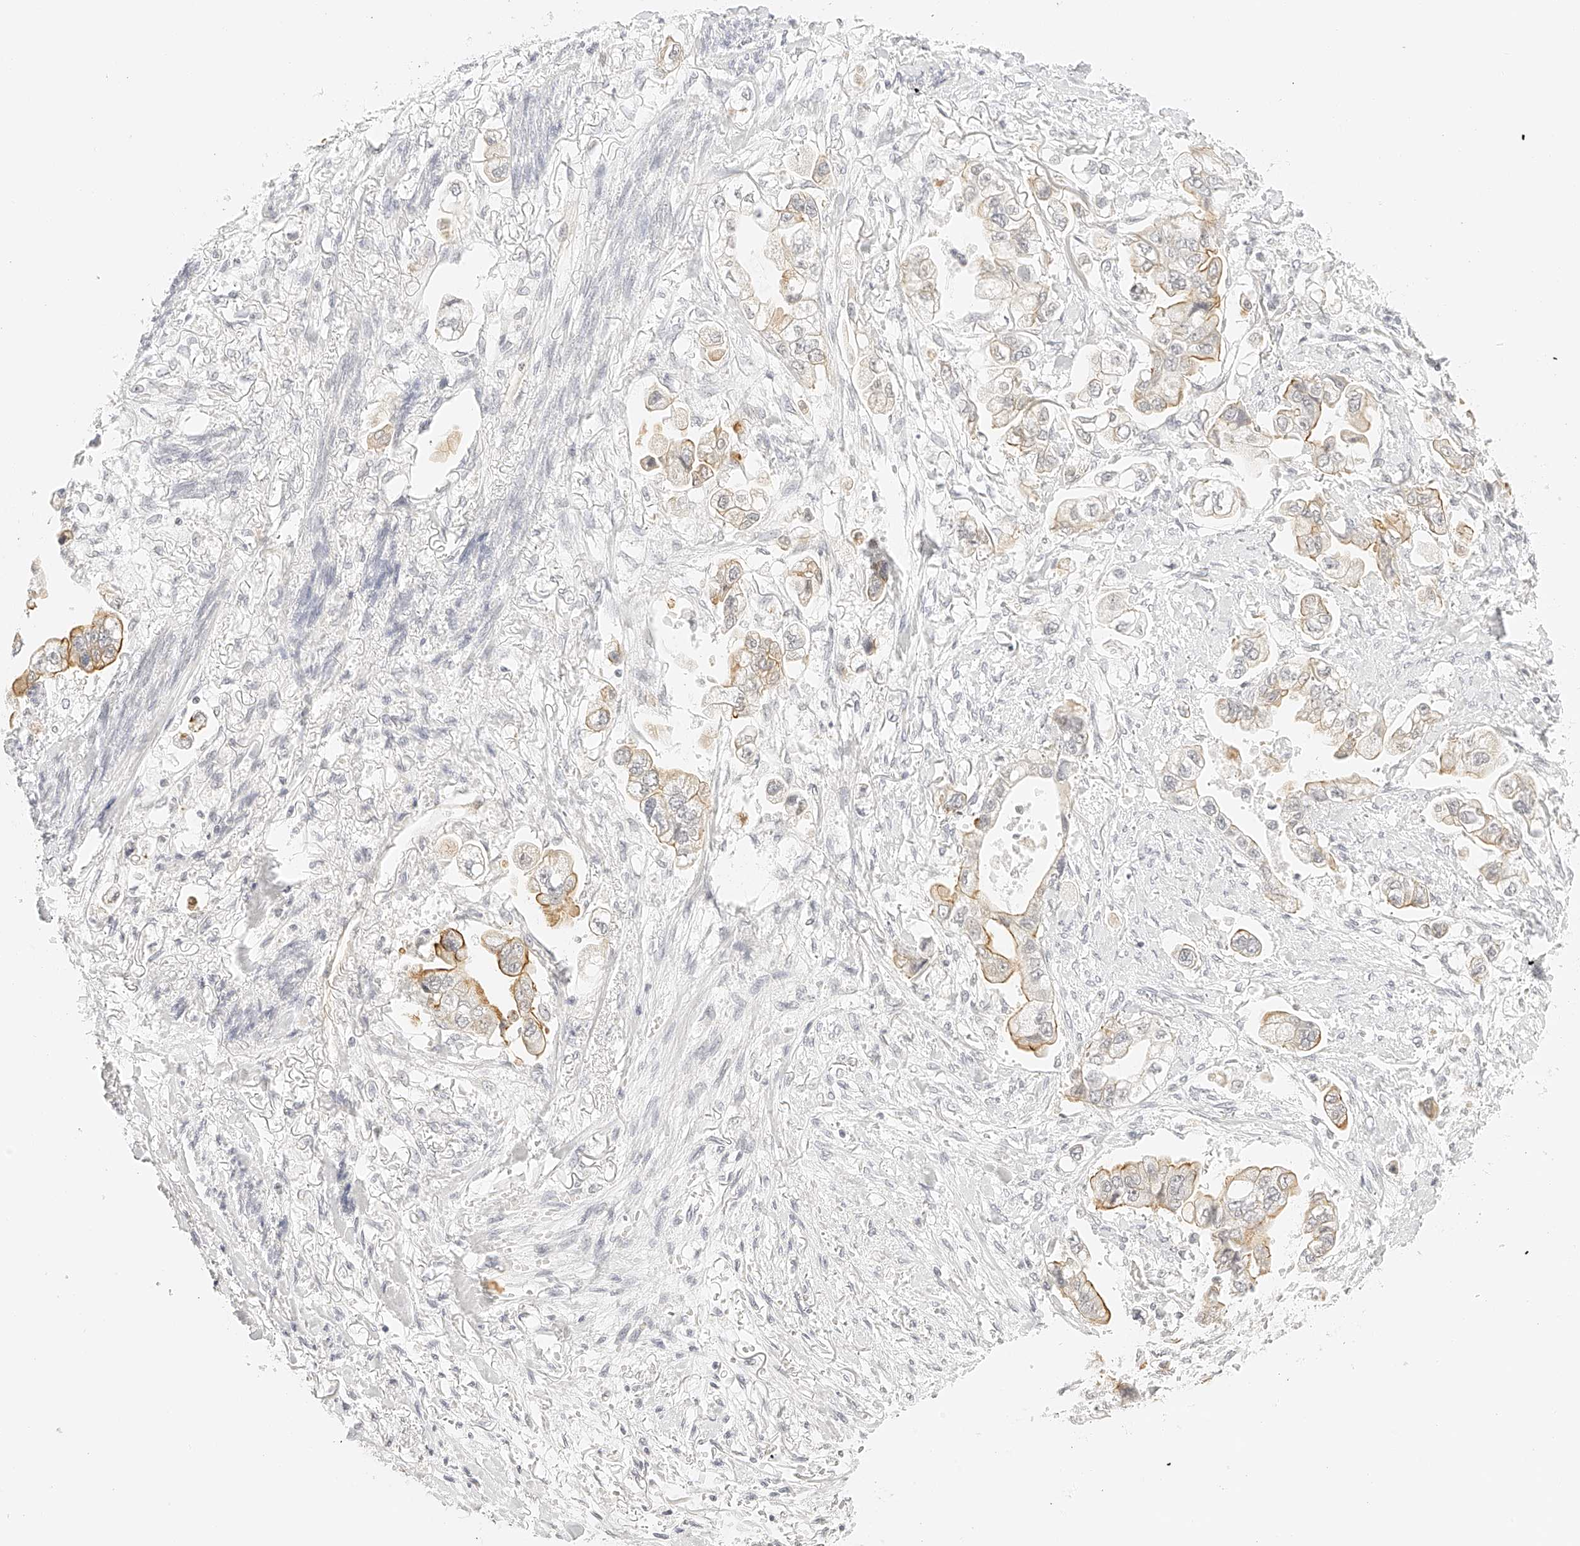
{"staining": {"intensity": "moderate", "quantity": "25%-75%", "location": "cytoplasmic/membranous"}, "tissue": "stomach cancer", "cell_type": "Tumor cells", "image_type": "cancer", "snomed": [{"axis": "morphology", "description": "Adenocarcinoma, NOS"}, {"axis": "topography", "description": "Stomach"}], "caption": "Stomach adenocarcinoma was stained to show a protein in brown. There is medium levels of moderate cytoplasmic/membranous positivity in approximately 25%-75% of tumor cells. The staining is performed using DAB brown chromogen to label protein expression. The nuclei are counter-stained blue using hematoxylin.", "gene": "ZFP69", "patient": {"sex": "male", "age": 62}}